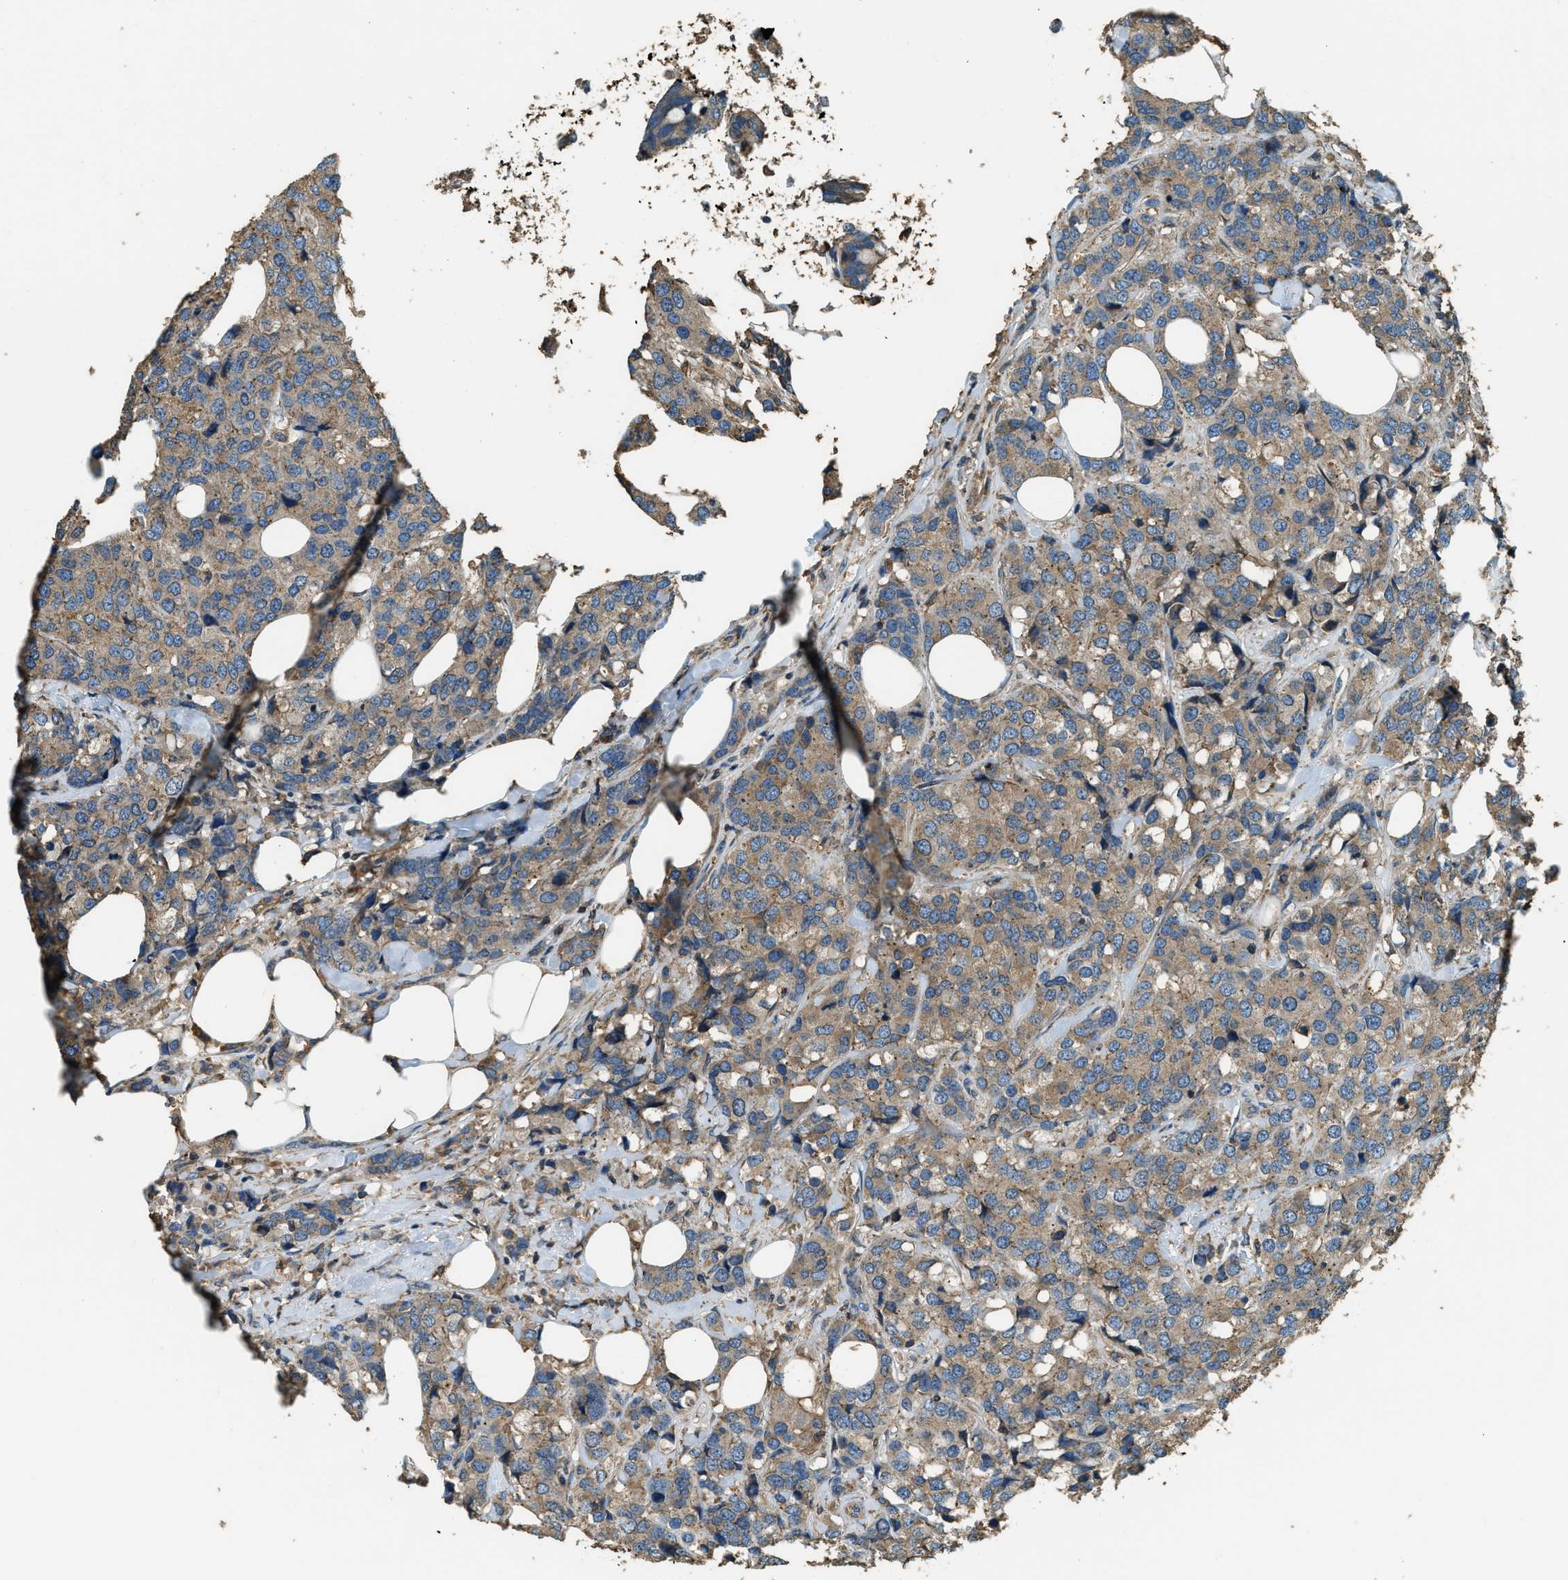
{"staining": {"intensity": "moderate", "quantity": ">75%", "location": "cytoplasmic/membranous"}, "tissue": "breast cancer", "cell_type": "Tumor cells", "image_type": "cancer", "snomed": [{"axis": "morphology", "description": "Lobular carcinoma"}, {"axis": "topography", "description": "Breast"}], "caption": "Immunohistochemistry of human breast cancer reveals medium levels of moderate cytoplasmic/membranous positivity in about >75% of tumor cells.", "gene": "ERGIC1", "patient": {"sex": "female", "age": 59}}